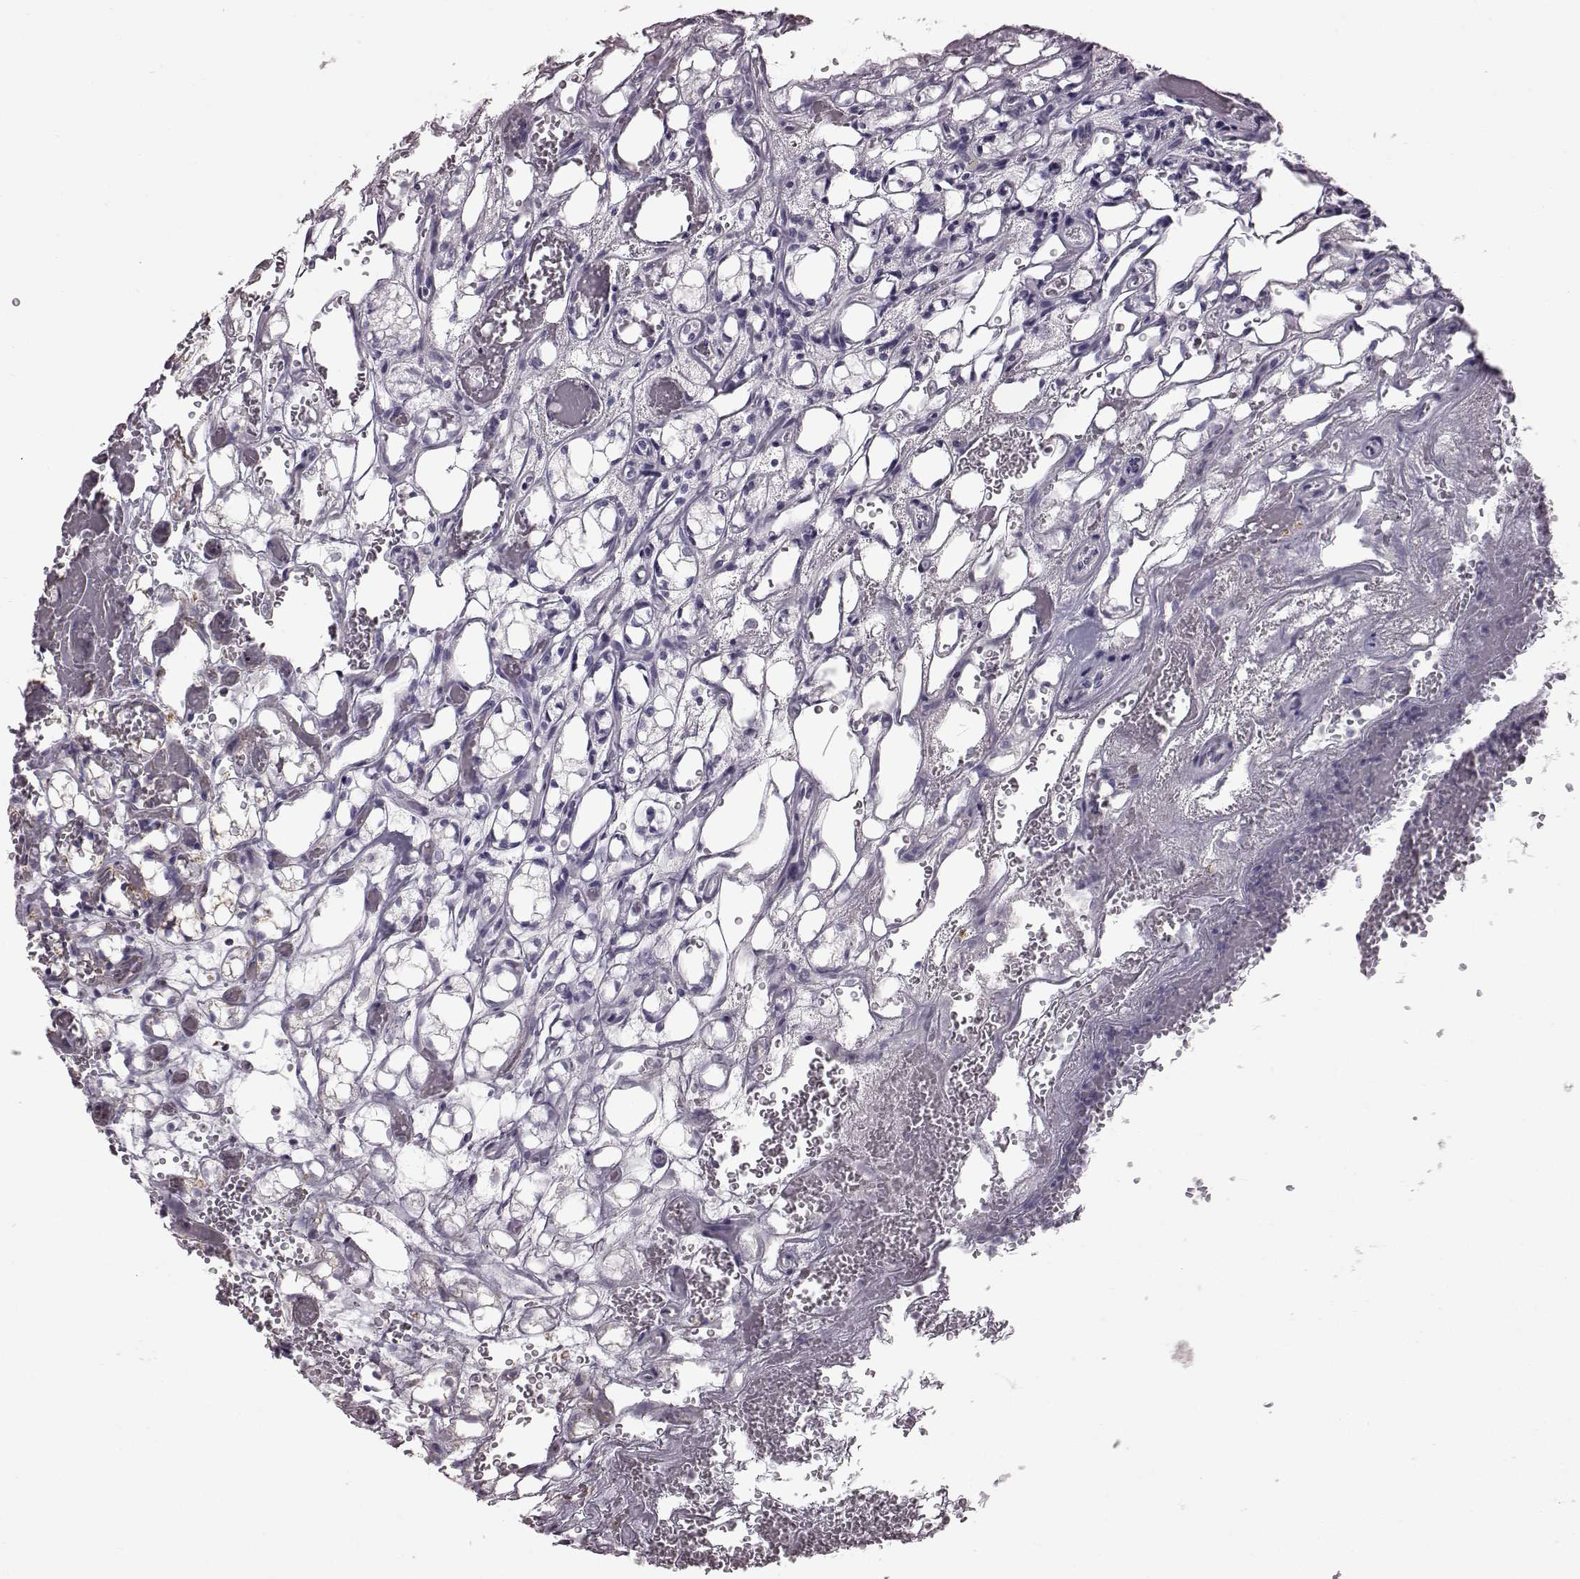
{"staining": {"intensity": "weak", "quantity": "<25%", "location": "cytoplasmic/membranous"}, "tissue": "renal cancer", "cell_type": "Tumor cells", "image_type": "cancer", "snomed": [{"axis": "morphology", "description": "Adenocarcinoma, NOS"}, {"axis": "topography", "description": "Kidney"}], "caption": "This is an immunohistochemistry (IHC) micrograph of human renal adenocarcinoma. There is no expression in tumor cells.", "gene": "FAM8A1", "patient": {"sex": "female", "age": 69}}